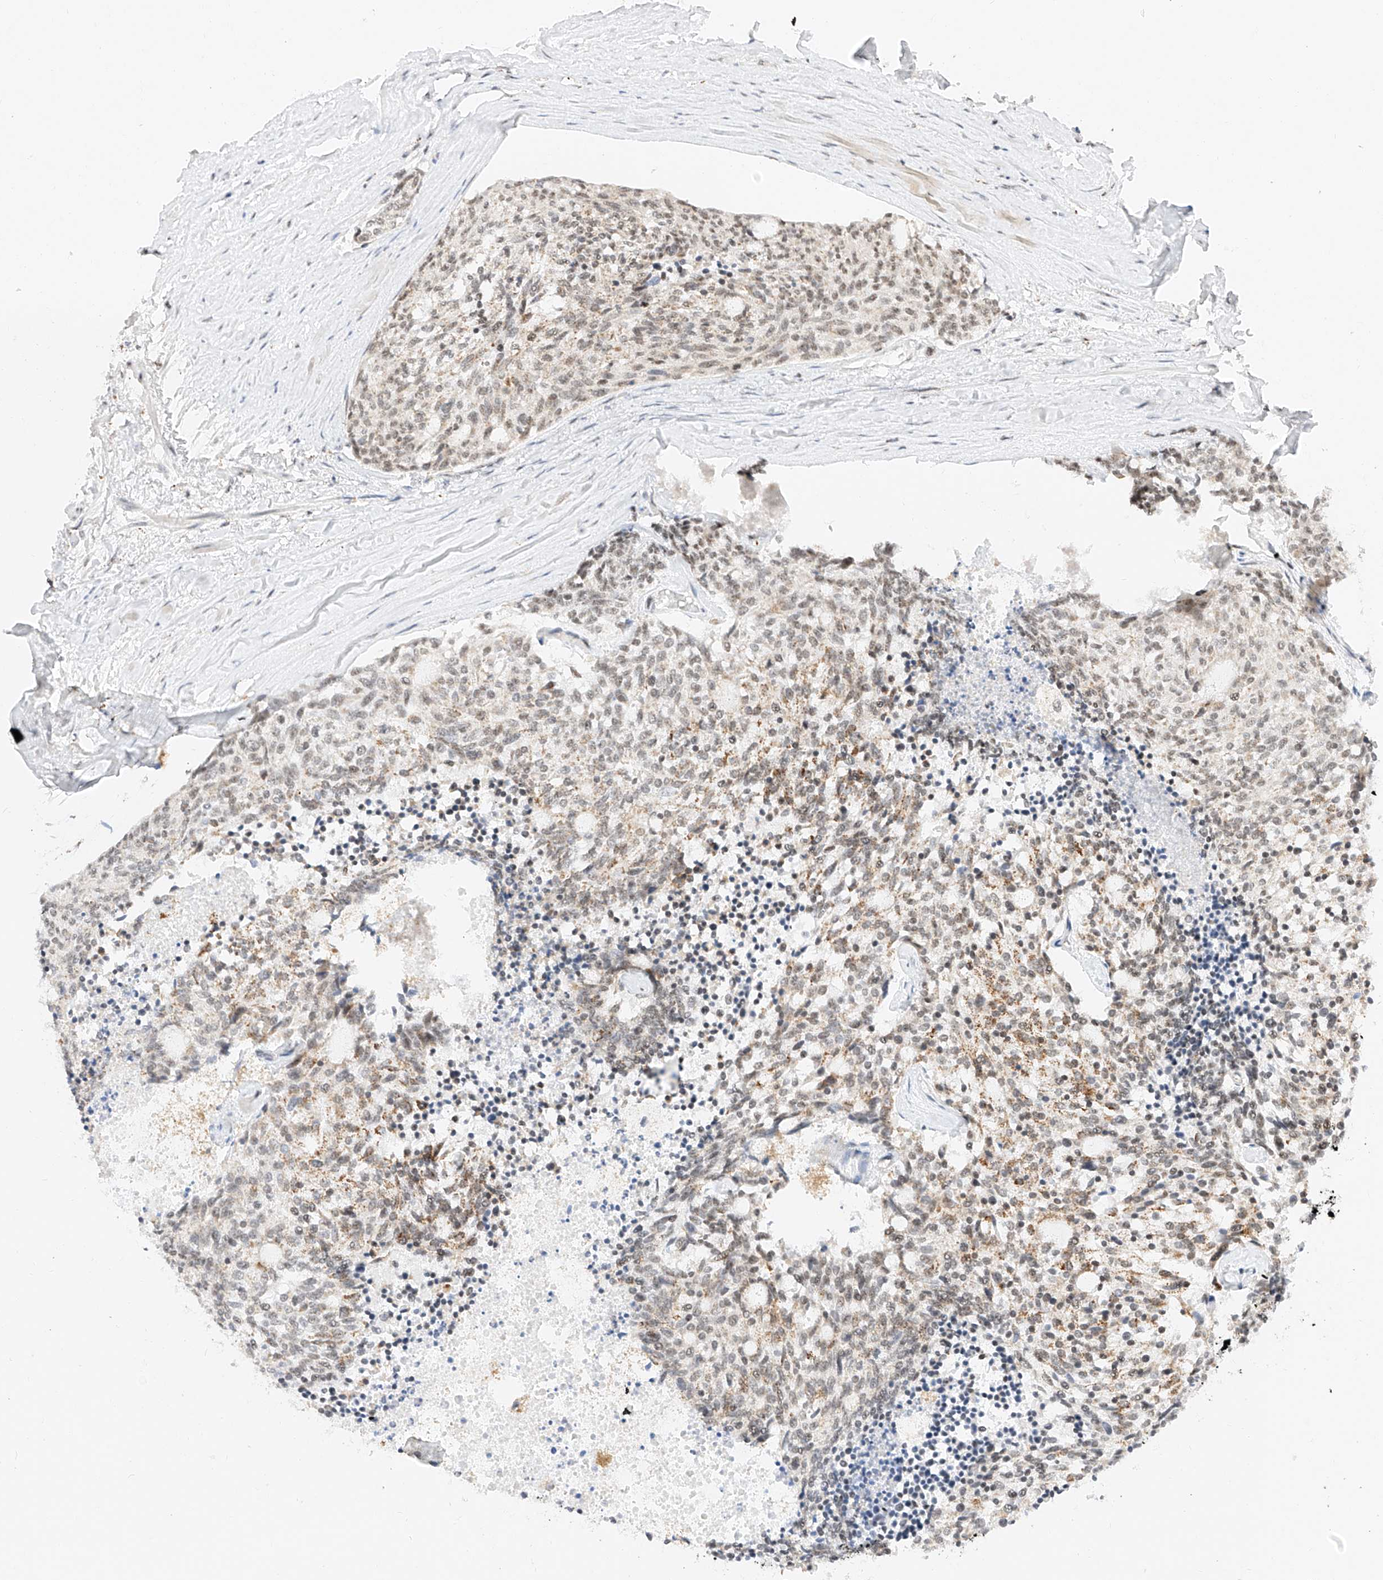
{"staining": {"intensity": "weak", "quantity": "<25%", "location": "cytoplasmic/membranous"}, "tissue": "carcinoid", "cell_type": "Tumor cells", "image_type": "cancer", "snomed": [{"axis": "morphology", "description": "Carcinoid, malignant, NOS"}, {"axis": "topography", "description": "Pancreas"}], "caption": "The IHC micrograph has no significant positivity in tumor cells of carcinoid (malignant) tissue.", "gene": "NRF1", "patient": {"sex": "female", "age": 54}}